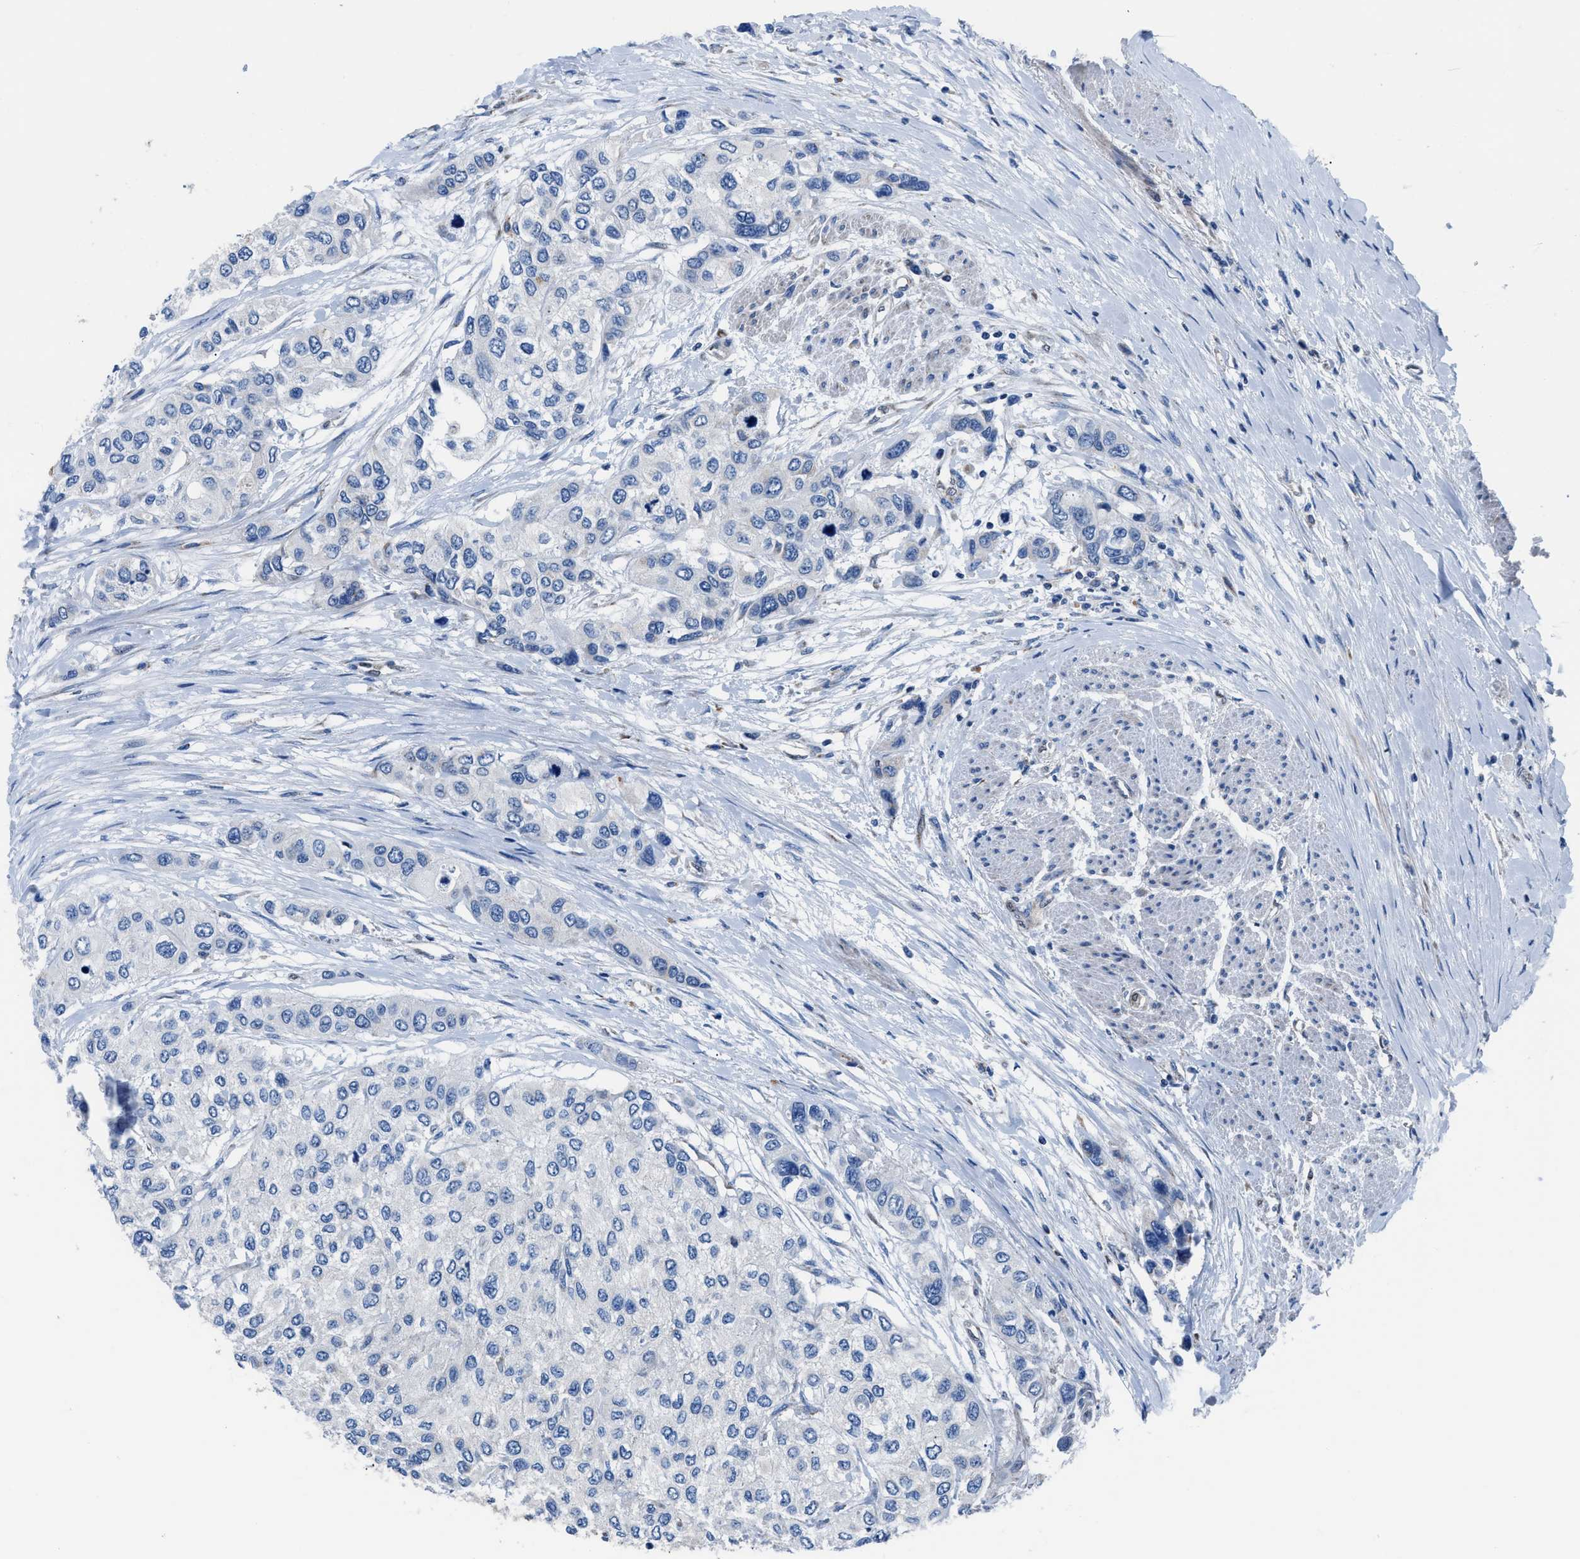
{"staining": {"intensity": "negative", "quantity": "none", "location": "none"}, "tissue": "urothelial cancer", "cell_type": "Tumor cells", "image_type": "cancer", "snomed": [{"axis": "morphology", "description": "Urothelial carcinoma, High grade"}, {"axis": "topography", "description": "Urinary bladder"}], "caption": "Immunohistochemistry photomicrograph of neoplastic tissue: high-grade urothelial carcinoma stained with DAB (3,3'-diaminobenzidine) displays no significant protein positivity in tumor cells.", "gene": "LMO2", "patient": {"sex": "female", "age": 56}}